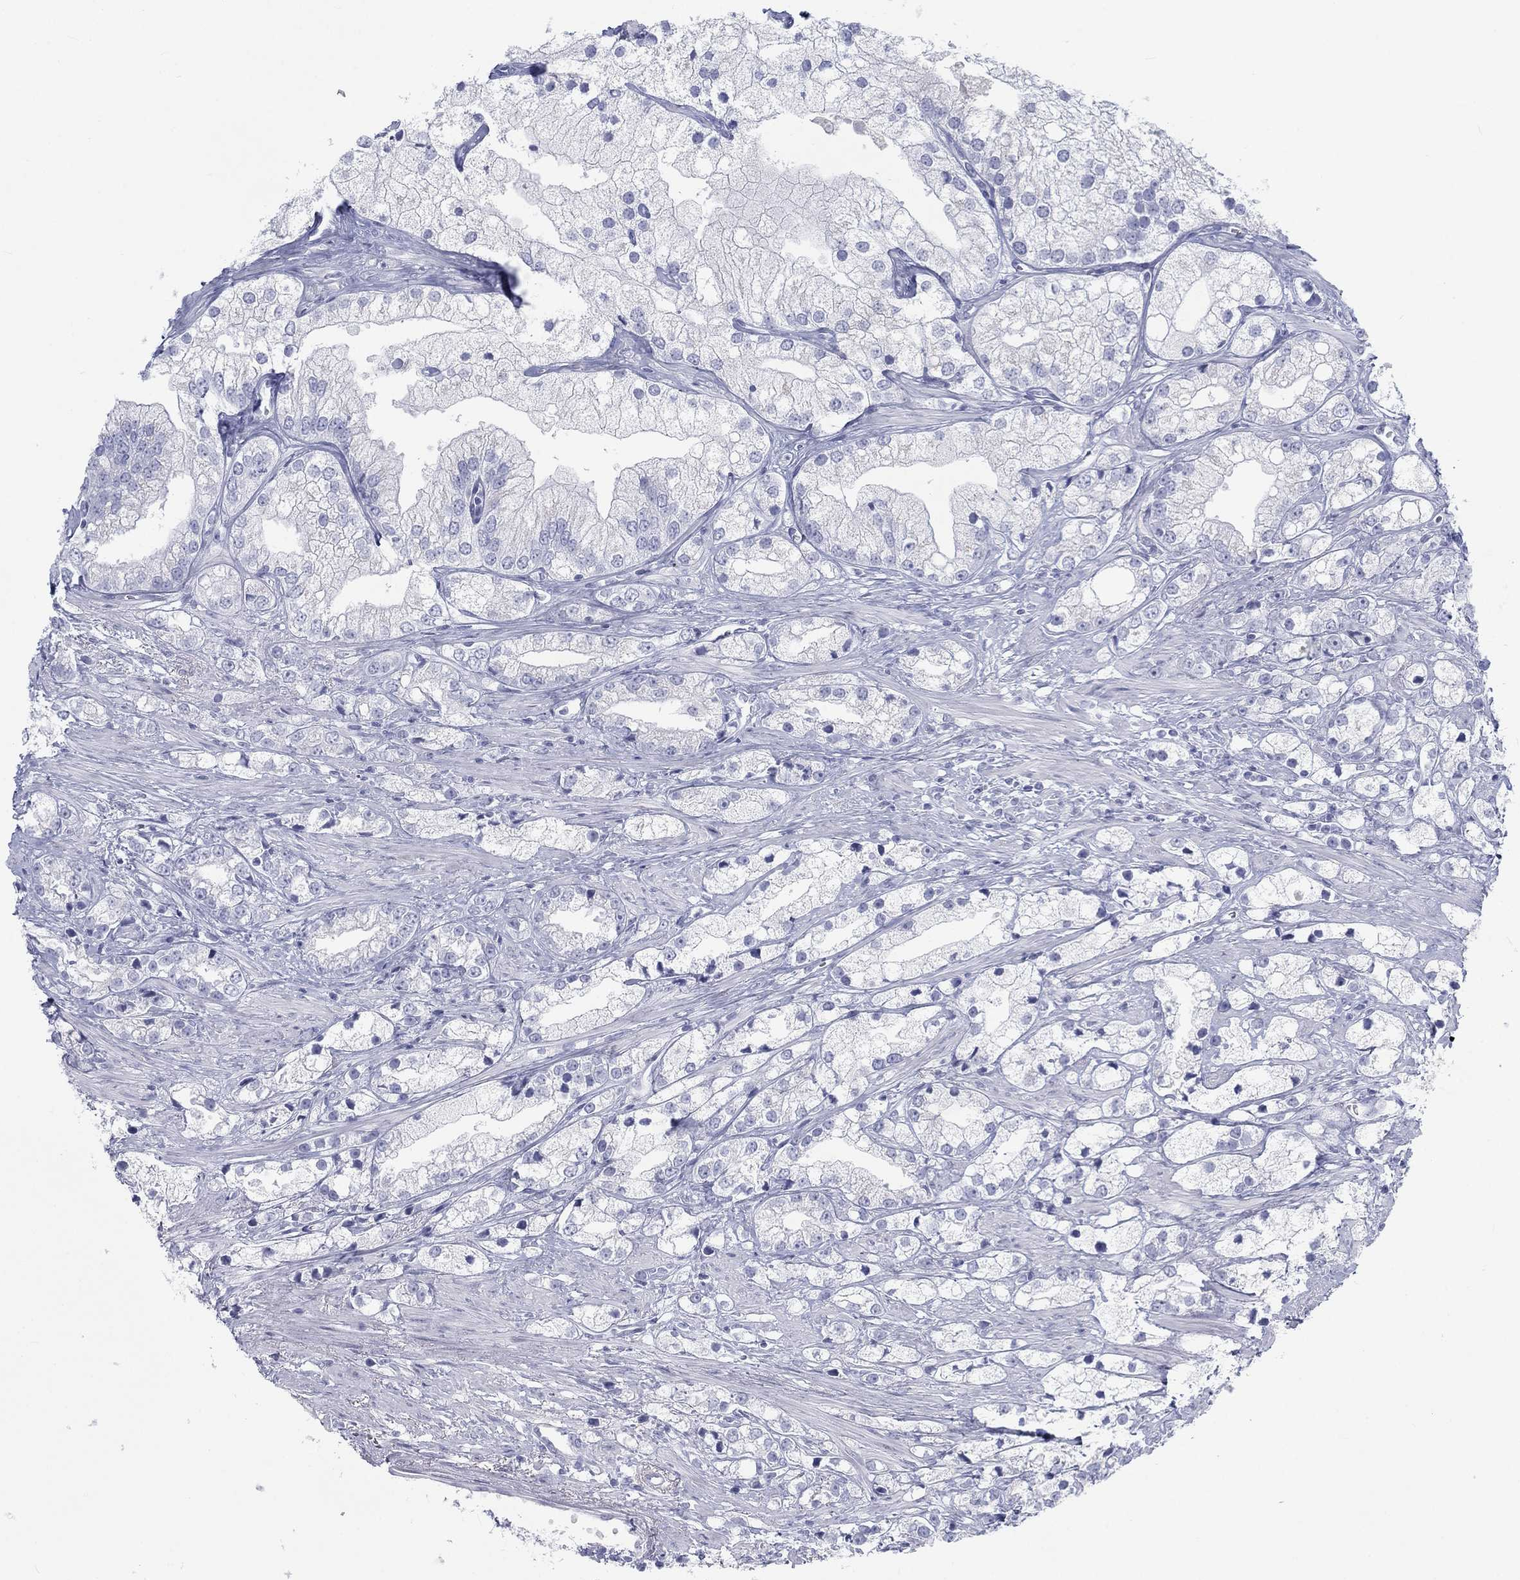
{"staining": {"intensity": "negative", "quantity": "none", "location": "none"}, "tissue": "prostate cancer", "cell_type": "Tumor cells", "image_type": "cancer", "snomed": [{"axis": "morphology", "description": "Adenocarcinoma, NOS"}, {"axis": "topography", "description": "Prostate and seminal vesicle, NOS"}, {"axis": "topography", "description": "Prostate"}], "caption": "DAB (3,3'-diaminobenzidine) immunohistochemical staining of prostate adenocarcinoma shows no significant positivity in tumor cells.", "gene": "CALB1", "patient": {"sex": "male", "age": 79}}